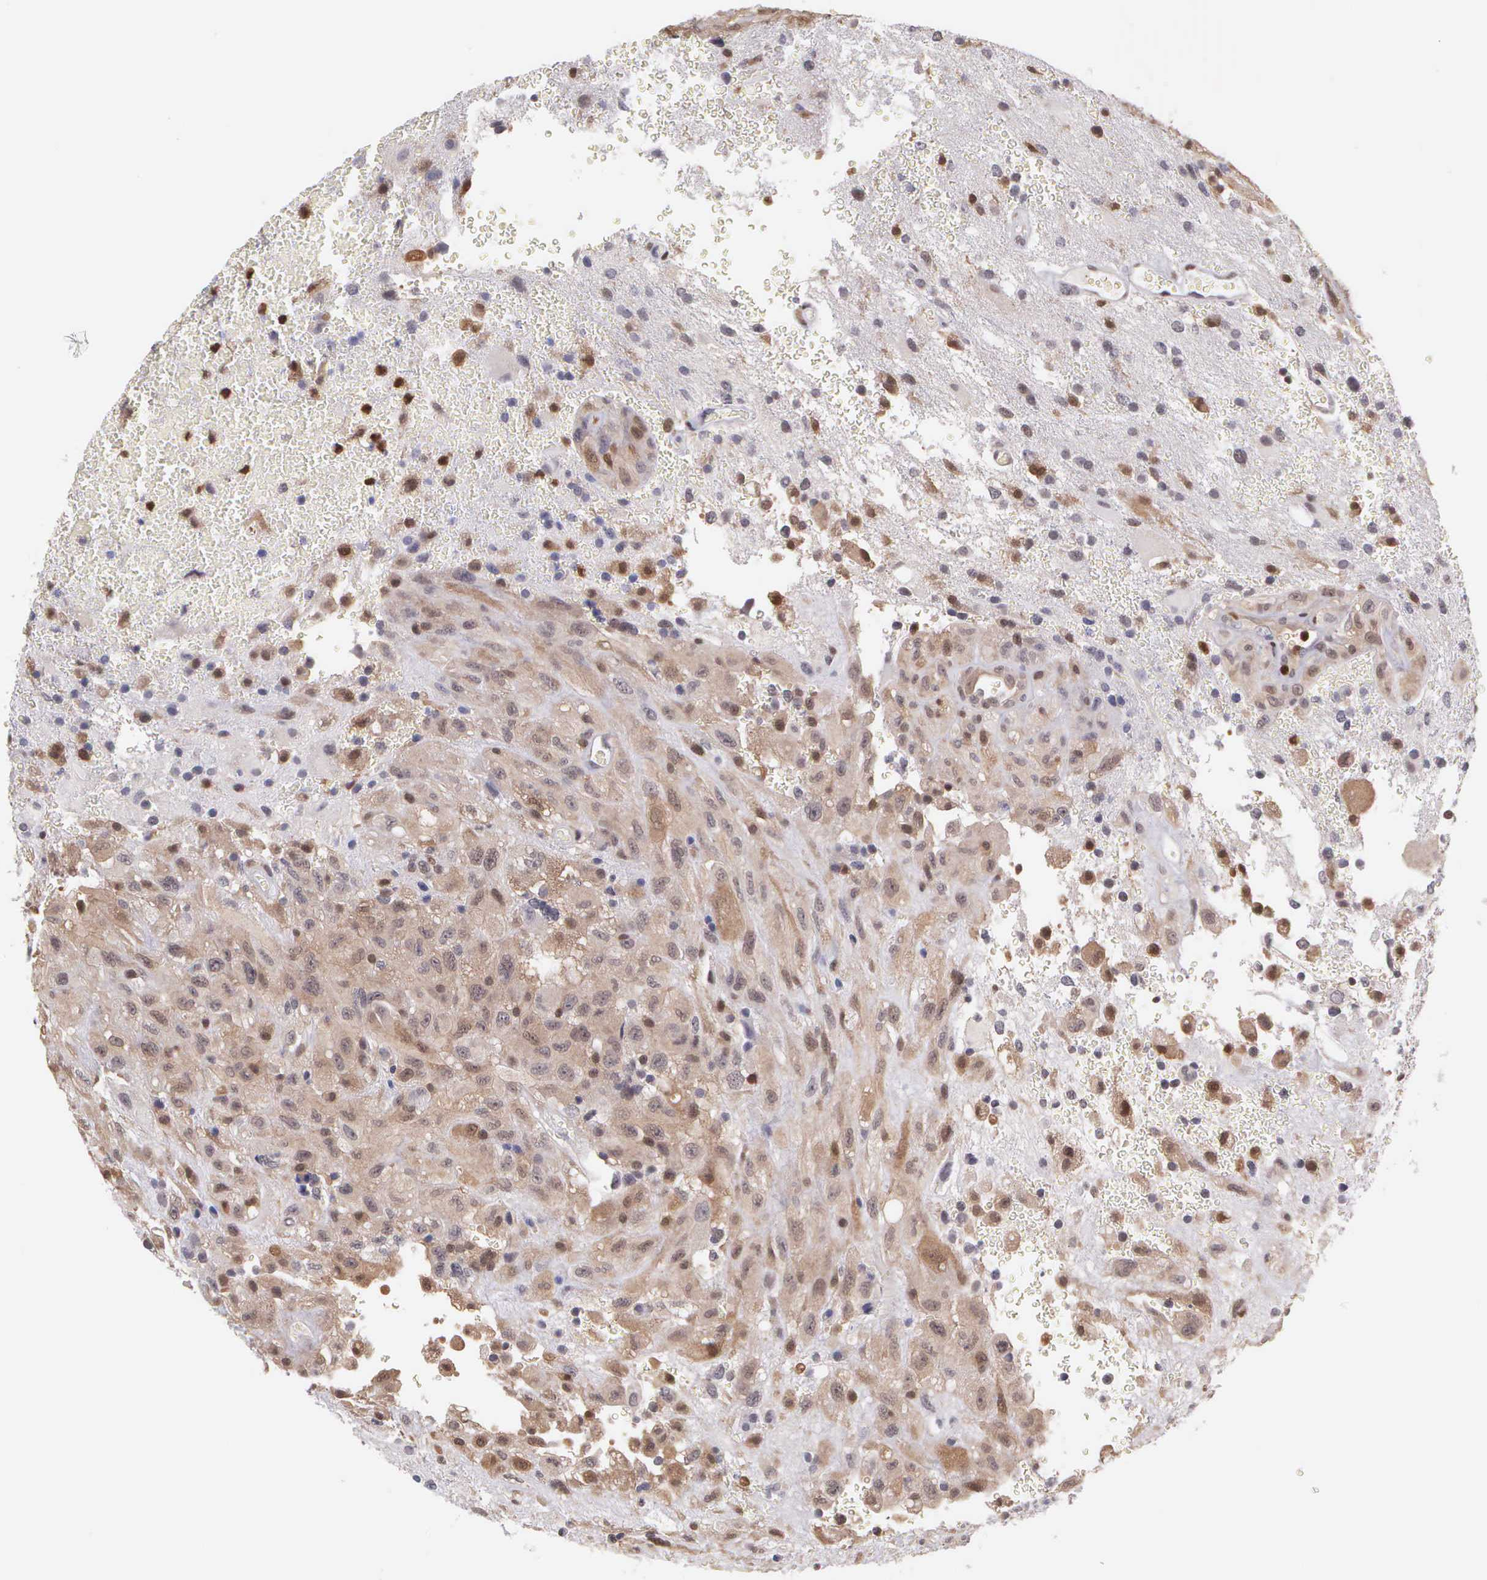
{"staining": {"intensity": "moderate", "quantity": "25%-75%", "location": "cytoplasmic/membranous,nuclear"}, "tissue": "glioma", "cell_type": "Tumor cells", "image_type": "cancer", "snomed": [{"axis": "morphology", "description": "Glioma, malignant, High grade"}, {"axis": "topography", "description": "Brain"}], "caption": "Protein expression analysis of malignant glioma (high-grade) shows moderate cytoplasmic/membranous and nuclear staining in approximately 25%-75% of tumor cells. (DAB (3,3'-diaminobenzidine) IHC, brown staining for protein, blue staining for nuclei).", "gene": "BID", "patient": {"sex": "male", "age": 48}}